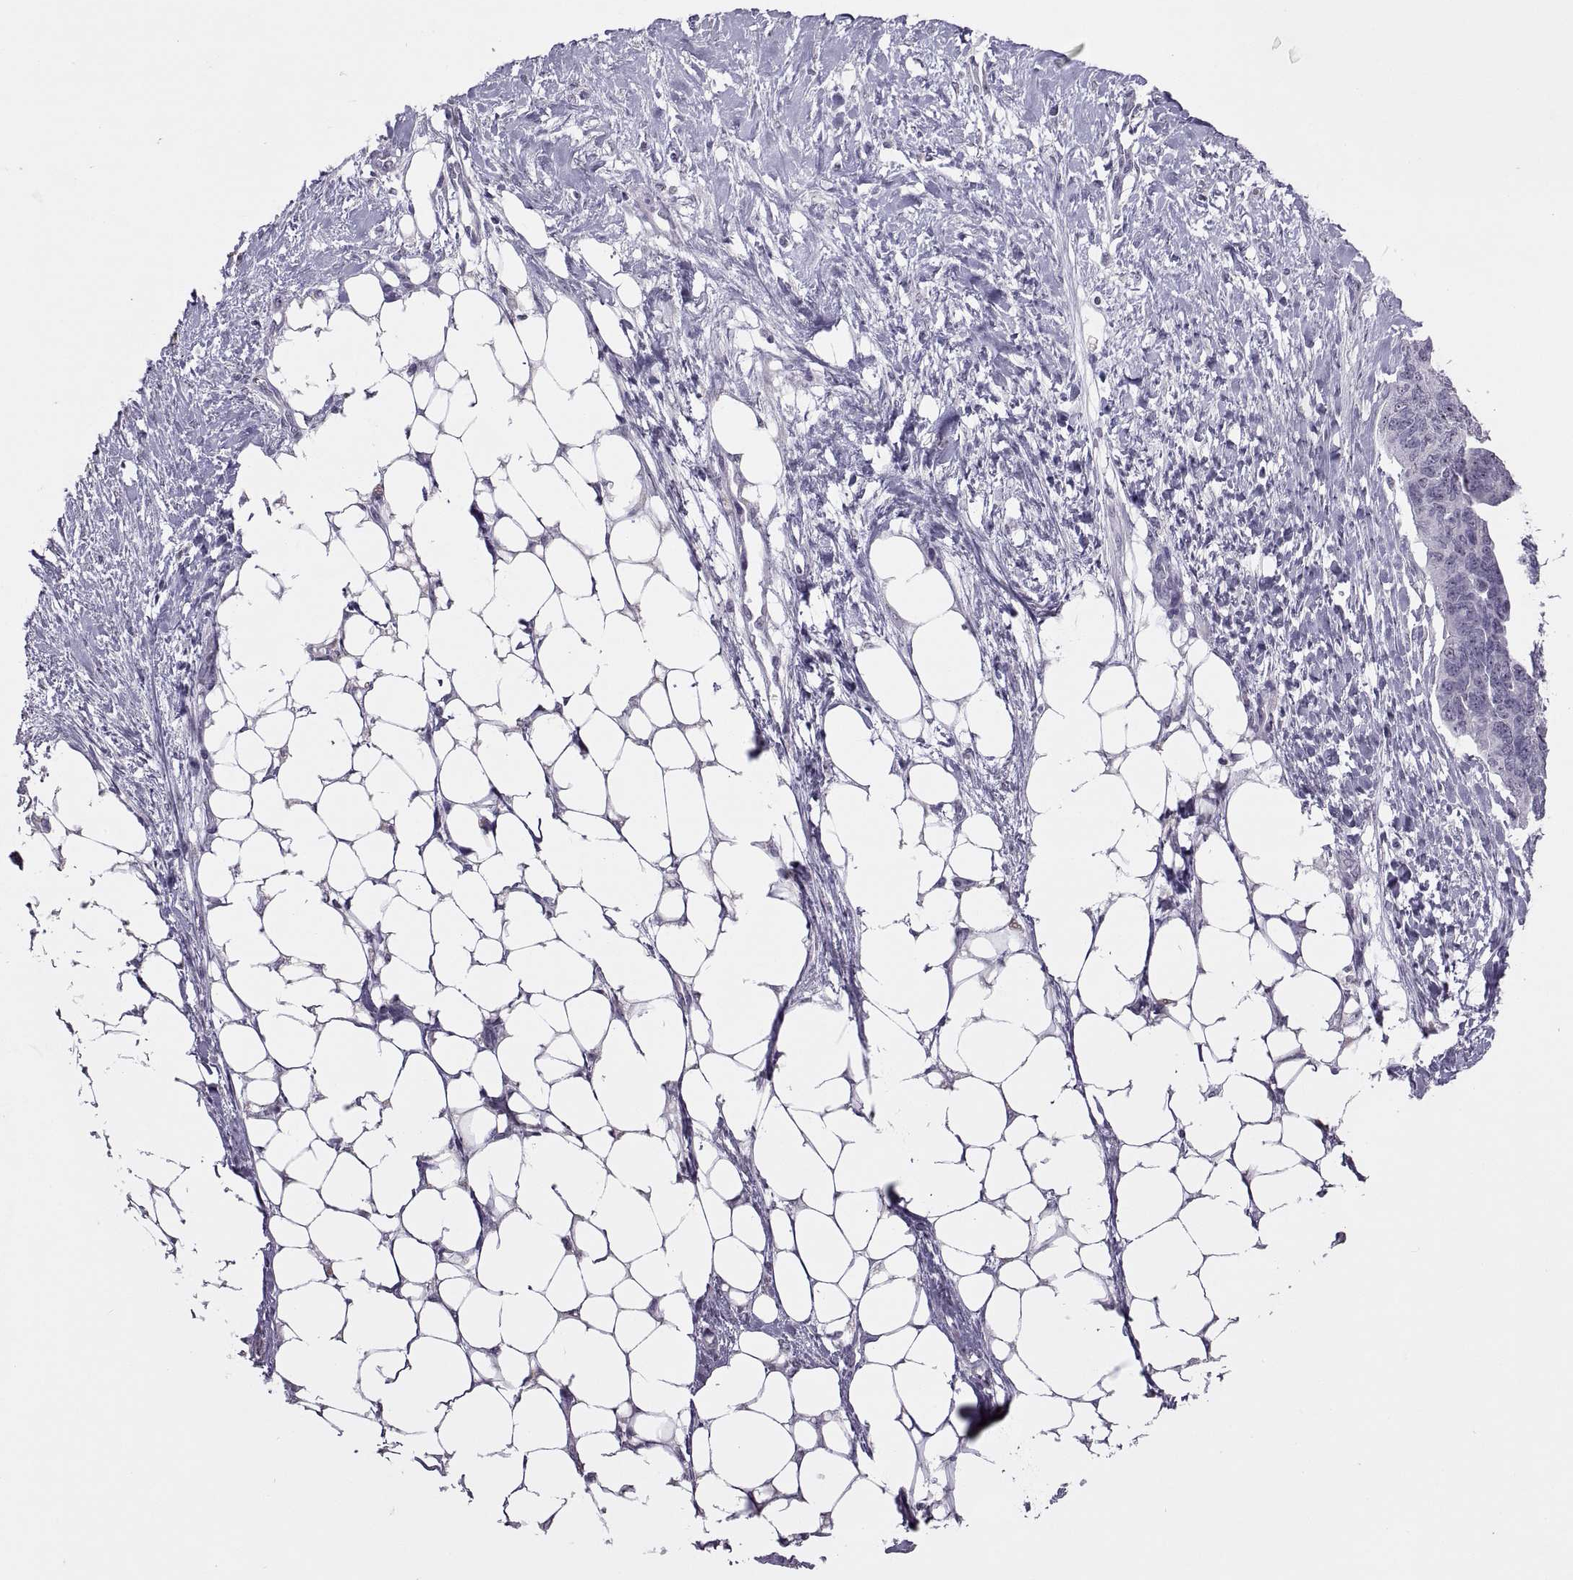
{"staining": {"intensity": "negative", "quantity": "none", "location": "none"}, "tissue": "ovarian cancer", "cell_type": "Tumor cells", "image_type": "cancer", "snomed": [{"axis": "morphology", "description": "Cystadenocarcinoma, serous, NOS"}, {"axis": "topography", "description": "Ovary"}], "caption": "Human ovarian cancer (serous cystadenocarcinoma) stained for a protein using IHC shows no positivity in tumor cells.", "gene": "ASIC2", "patient": {"sex": "female", "age": 69}}